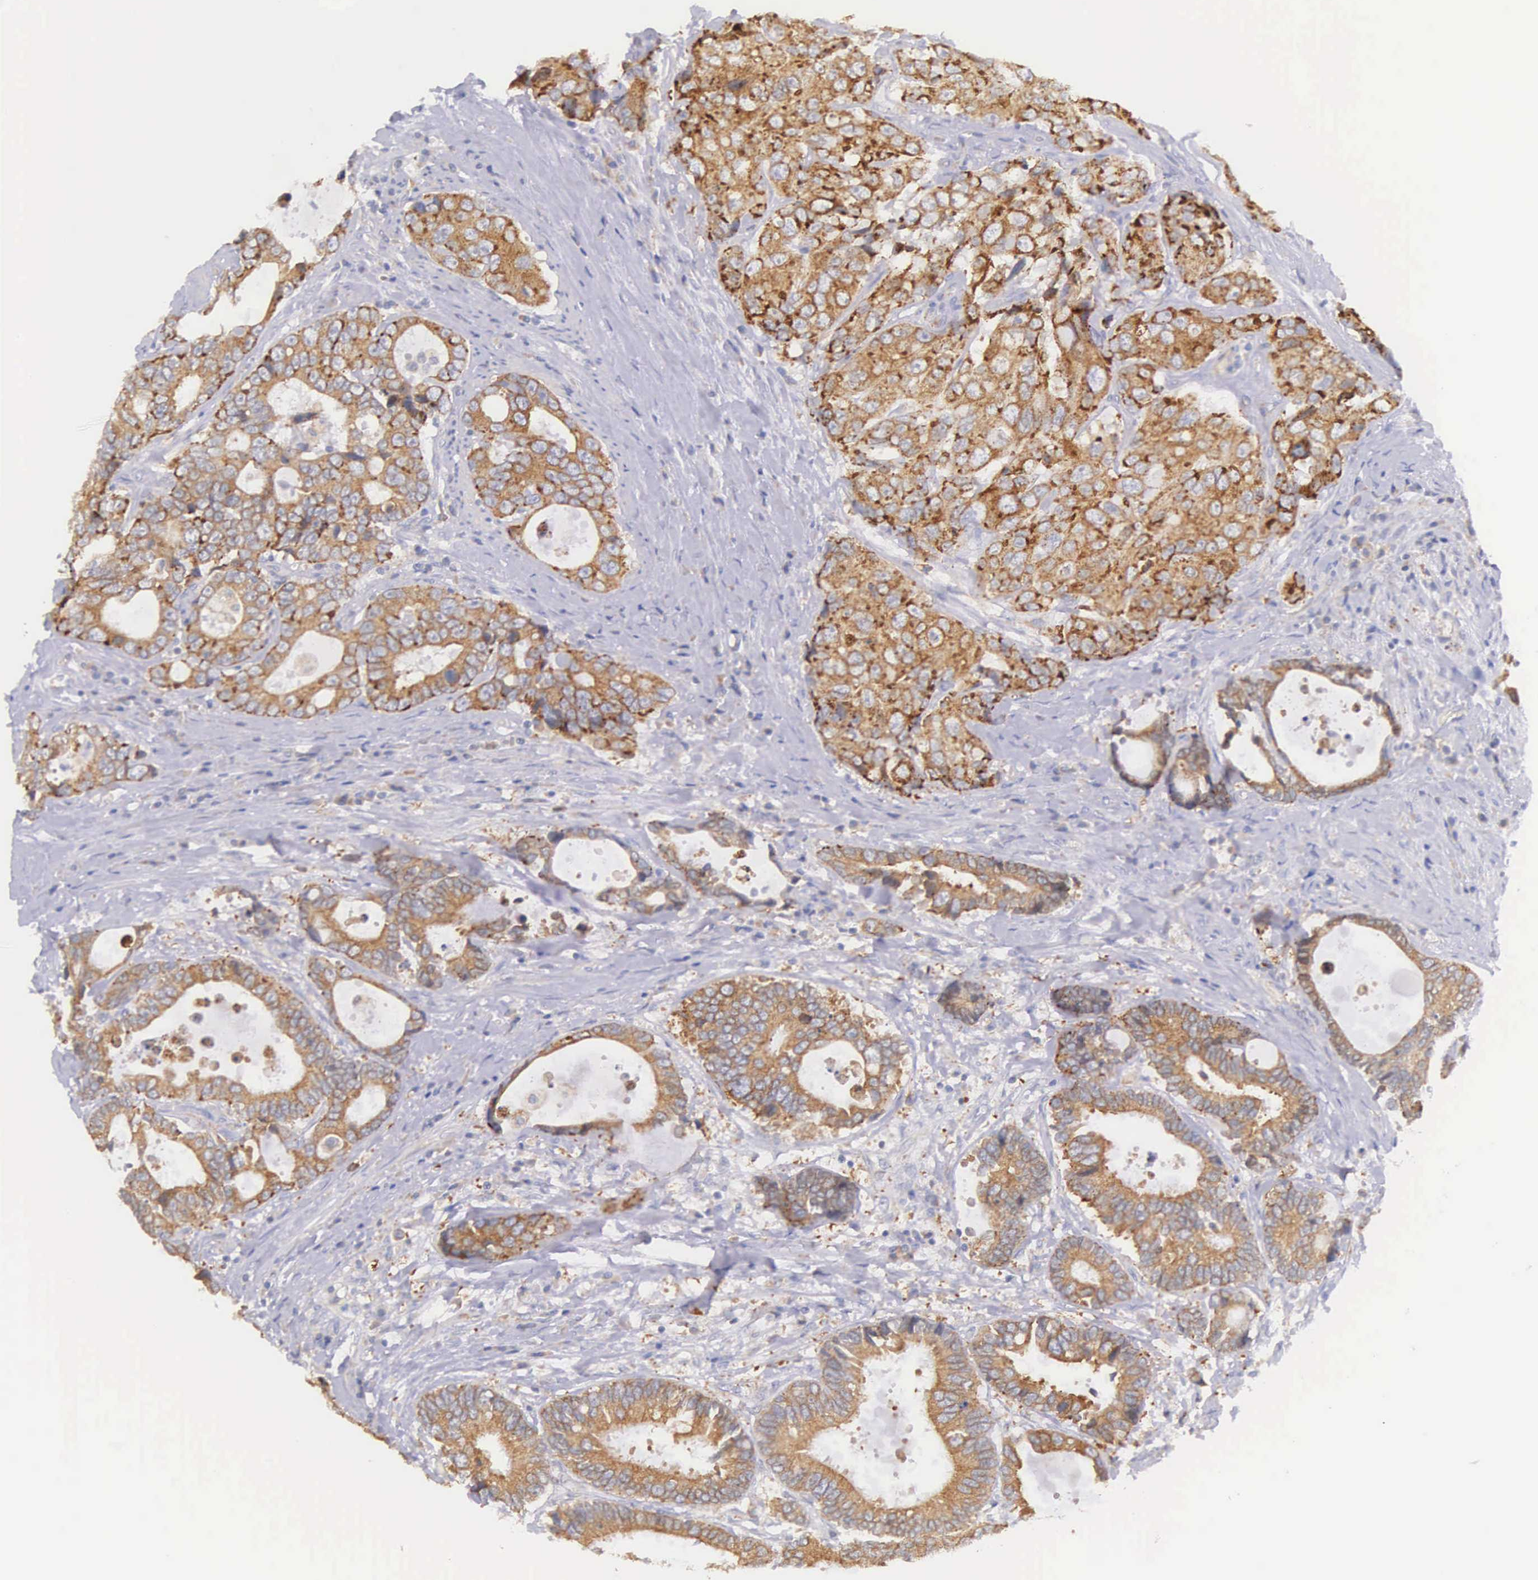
{"staining": {"intensity": "moderate", "quantity": ">75%", "location": "cytoplasmic/membranous"}, "tissue": "colorectal cancer", "cell_type": "Tumor cells", "image_type": "cancer", "snomed": [{"axis": "morphology", "description": "Adenocarcinoma, NOS"}, {"axis": "topography", "description": "Rectum"}], "caption": "The image reveals staining of colorectal cancer (adenocarcinoma), revealing moderate cytoplasmic/membranous protein positivity (brown color) within tumor cells.", "gene": "NSDHL", "patient": {"sex": "female", "age": 67}}